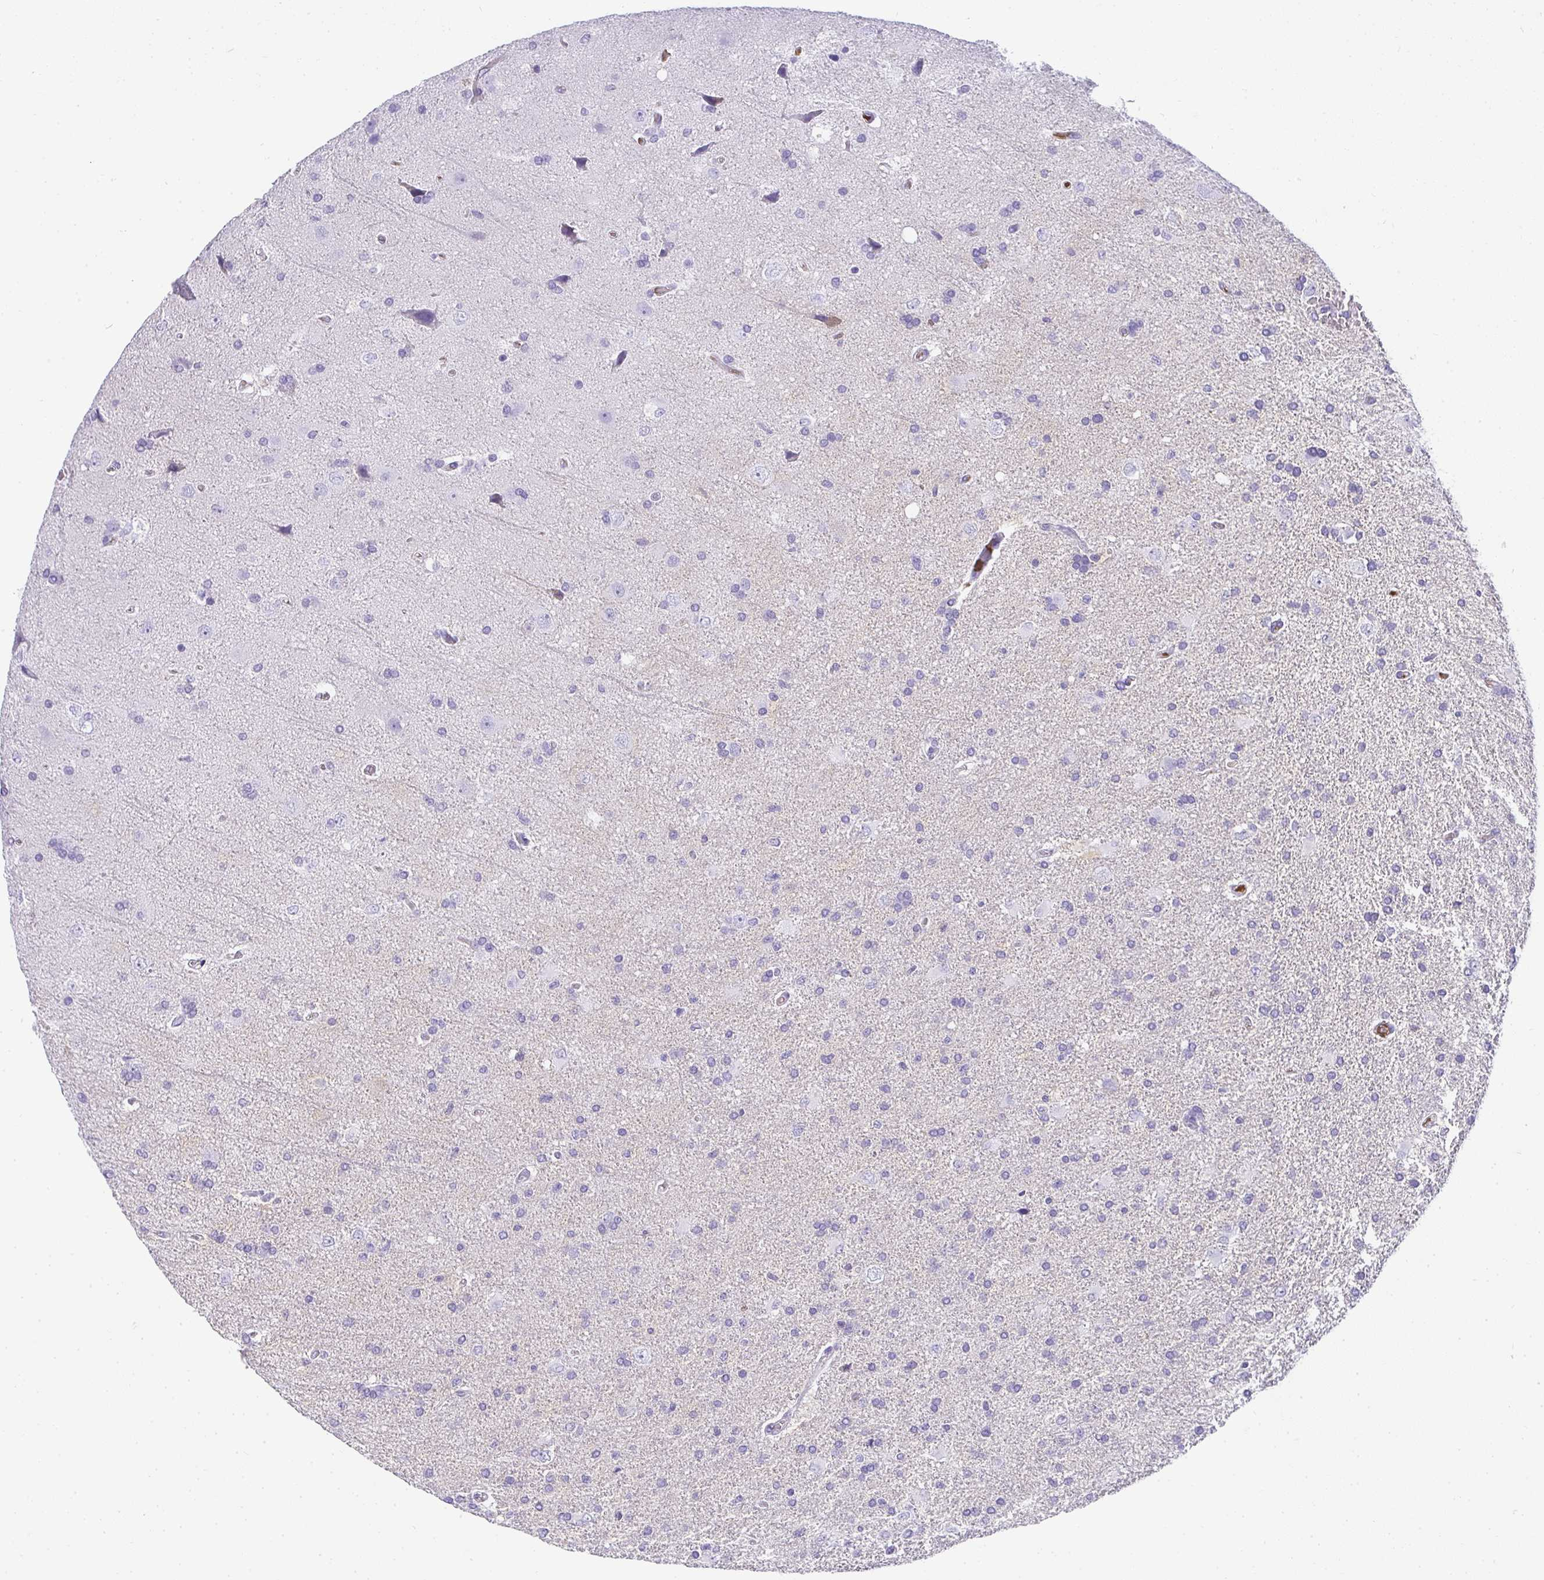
{"staining": {"intensity": "negative", "quantity": "none", "location": "none"}, "tissue": "glioma", "cell_type": "Tumor cells", "image_type": "cancer", "snomed": [{"axis": "morphology", "description": "Glioma, malignant, High grade"}, {"axis": "topography", "description": "Brain"}], "caption": "Immunohistochemistry (IHC) histopathology image of neoplastic tissue: human malignant glioma (high-grade) stained with DAB (3,3'-diaminobenzidine) displays no significant protein positivity in tumor cells.", "gene": "ZSWIM3", "patient": {"sex": "male", "age": 68}}